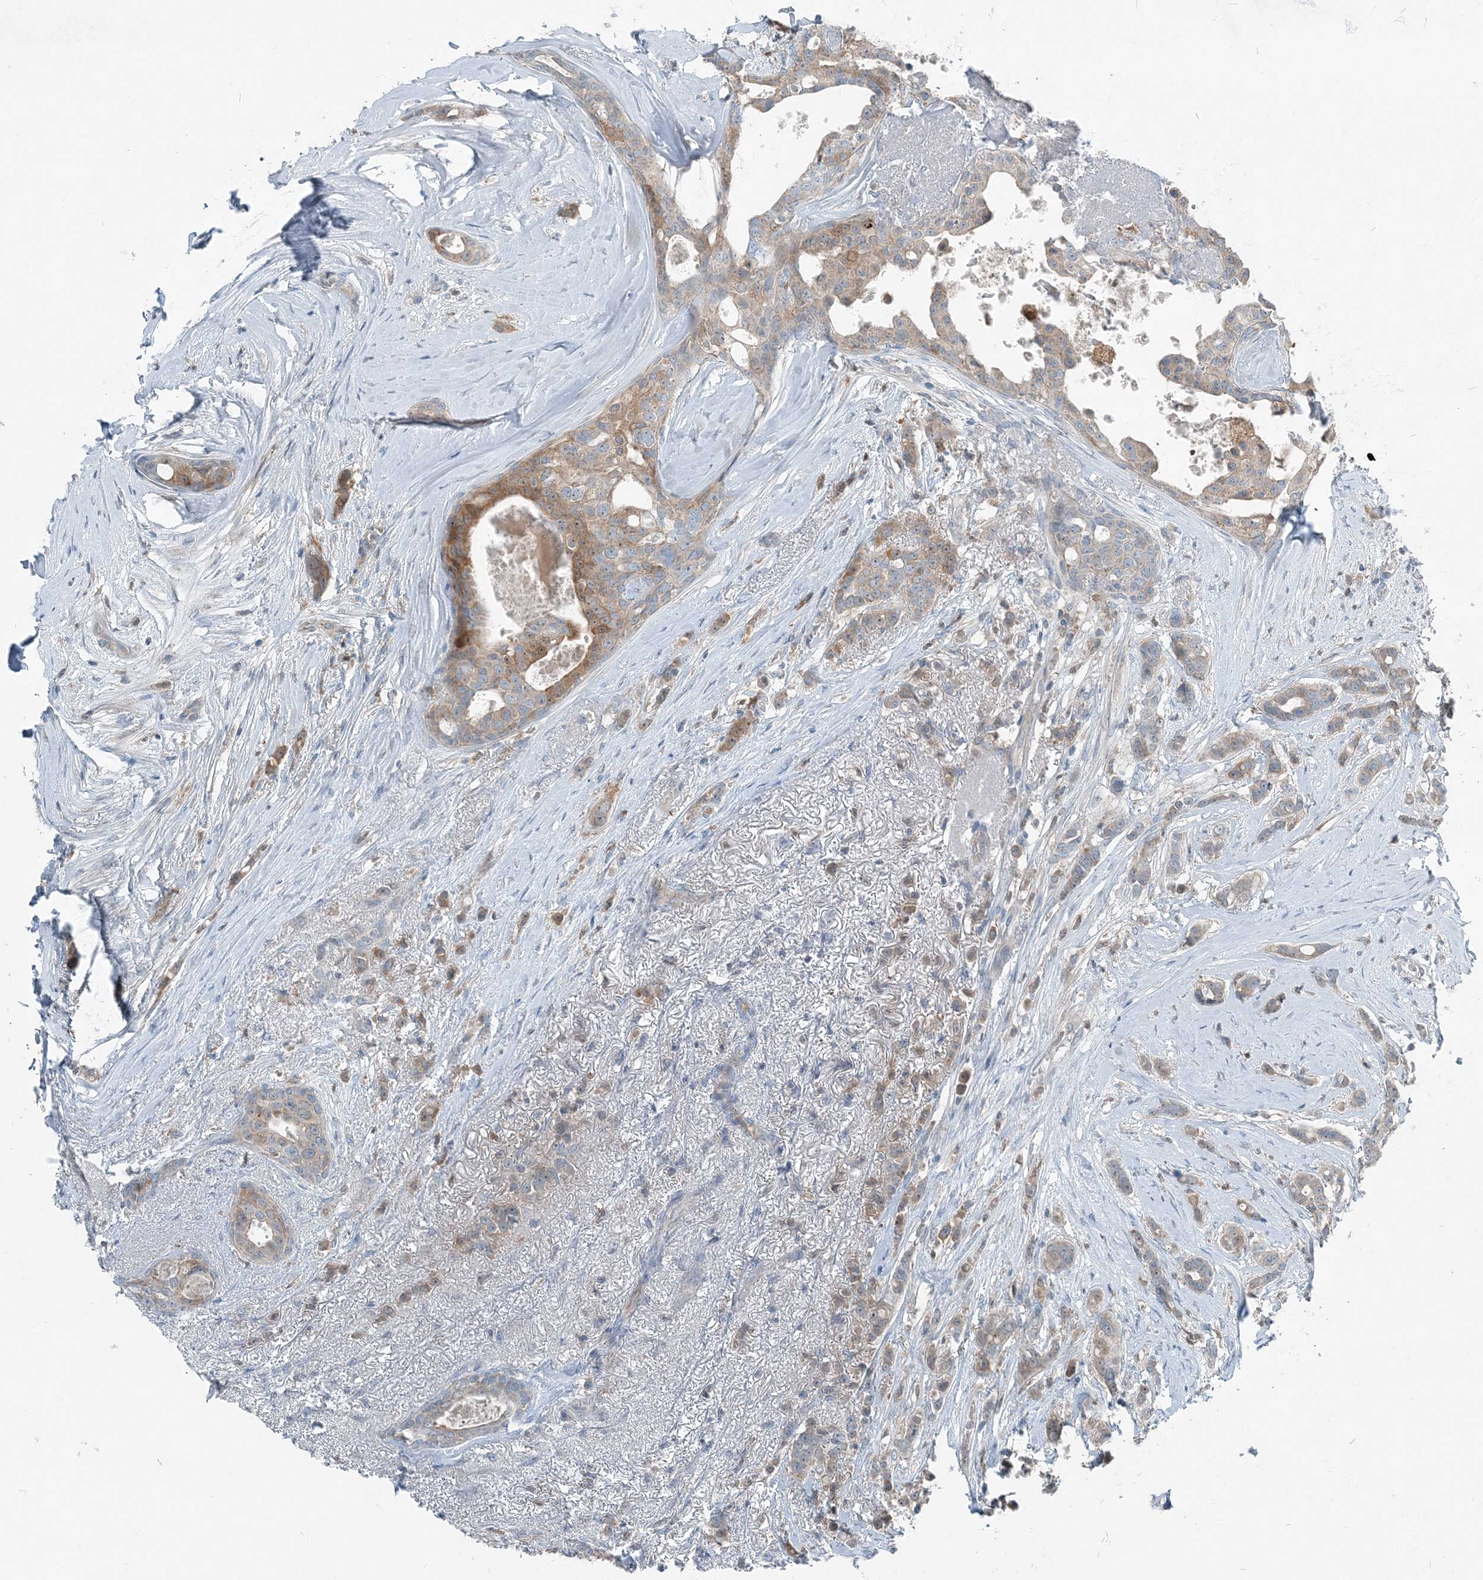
{"staining": {"intensity": "weak", "quantity": "25%-75%", "location": "cytoplasmic/membranous"}, "tissue": "breast cancer", "cell_type": "Tumor cells", "image_type": "cancer", "snomed": [{"axis": "morphology", "description": "Lobular carcinoma"}, {"axis": "topography", "description": "Breast"}], "caption": "Immunohistochemistry micrograph of breast lobular carcinoma stained for a protein (brown), which exhibits low levels of weak cytoplasmic/membranous staining in about 25%-75% of tumor cells.", "gene": "ARMH1", "patient": {"sex": "female", "age": 51}}